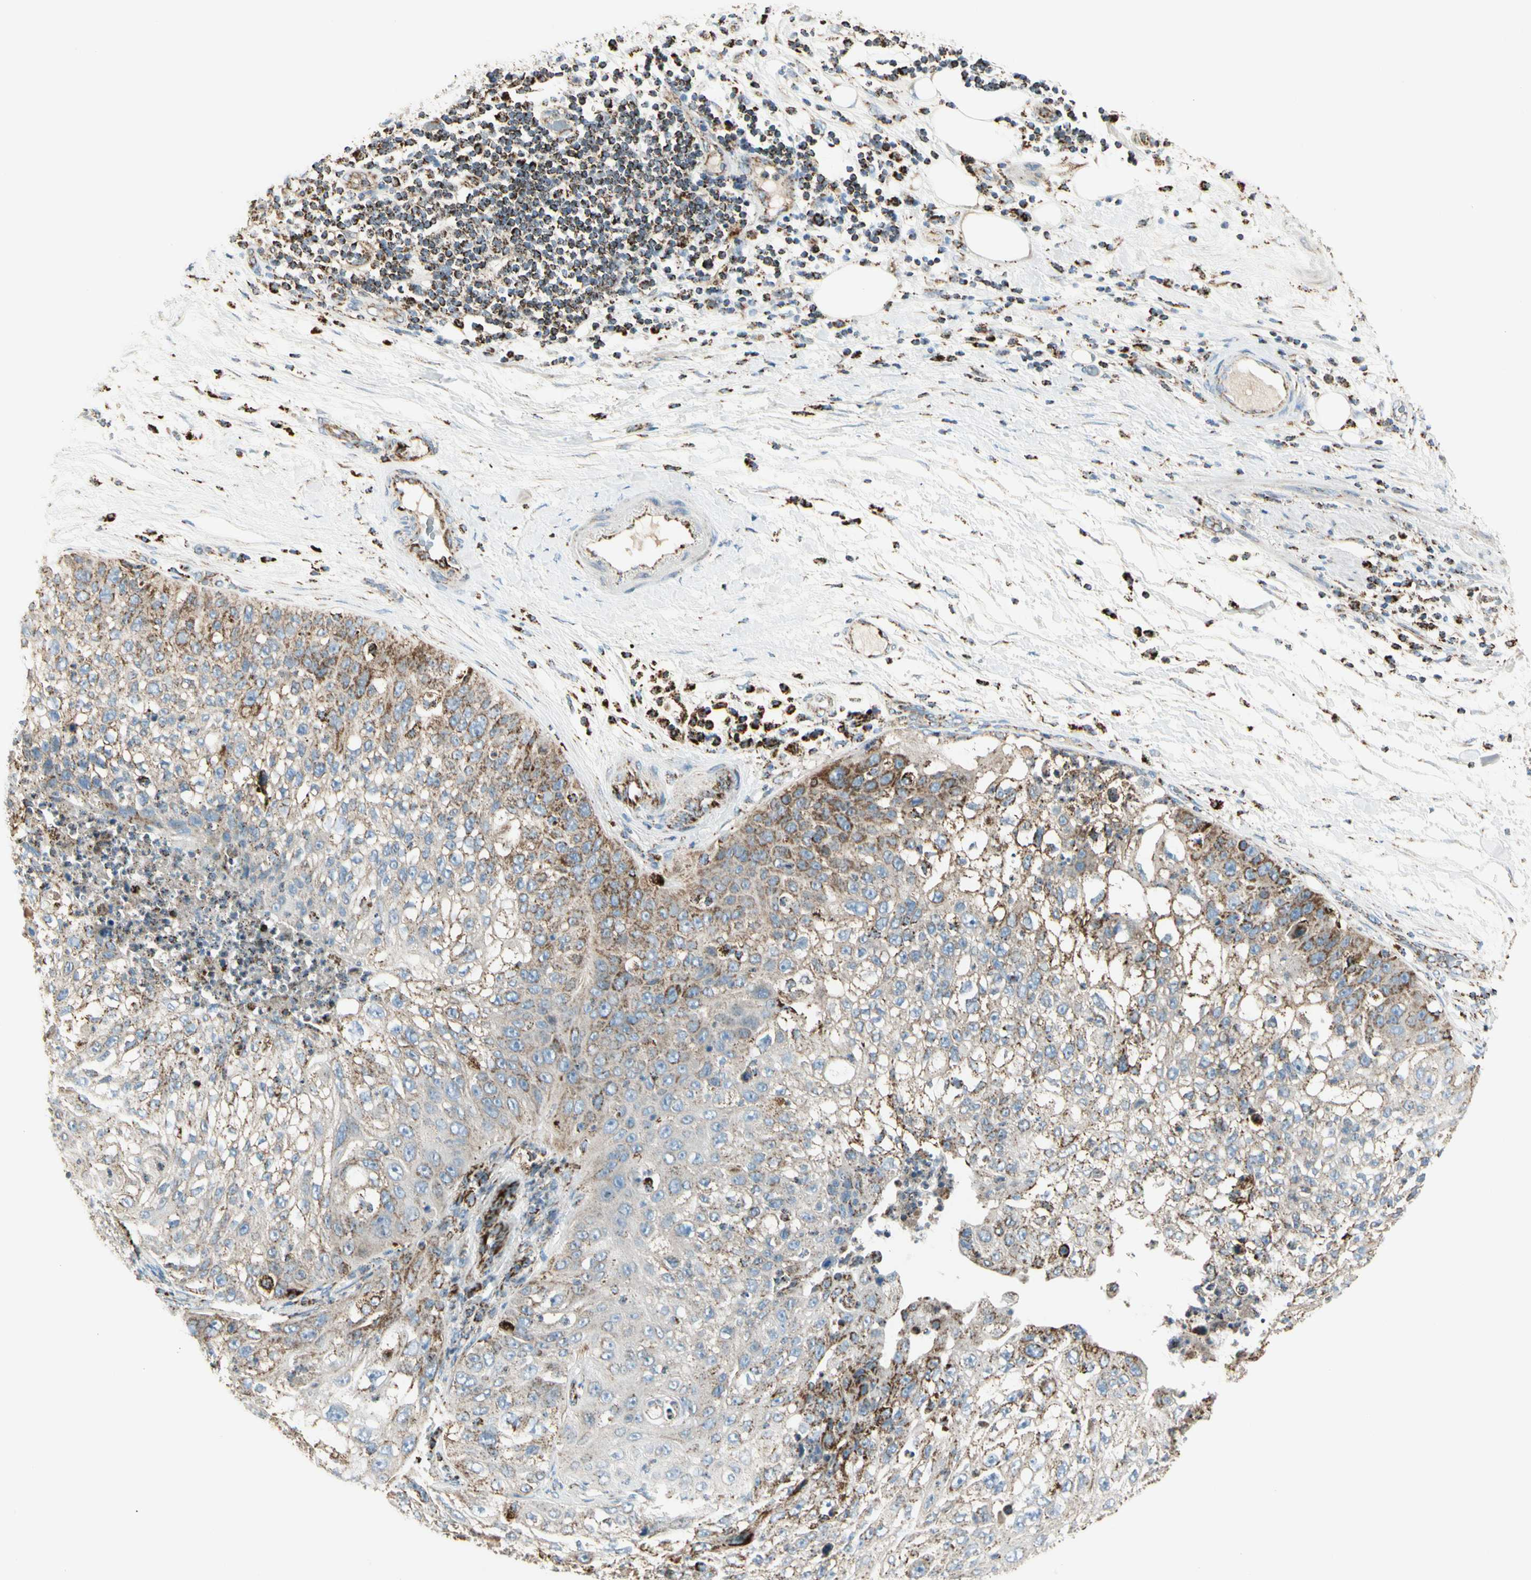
{"staining": {"intensity": "moderate", "quantity": "25%-75%", "location": "cytoplasmic/membranous"}, "tissue": "lung cancer", "cell_type": "Tumor cells", "image_type": "cancer", "snomed": [{"axis": "morphology", "description": "Inflammation, NOS"}, {"axis": "morphology", "description": "Squamous cell carcinoma, NOS"}, {"axis": "topography", "description": "Lymph node"}, {"axis": "topography", "description": "Soft tissue"}, {"axis": "topography", "description": "Lung"}], "caption": "Moderate cytoplasmic/membranous positivity for a protein is present in about 25%-75% of tumor cells of lung cancer (squamous cell carcinoma) using IHC.", "gene": "ME2", "patient": {"sex": "male", "age": 66}}